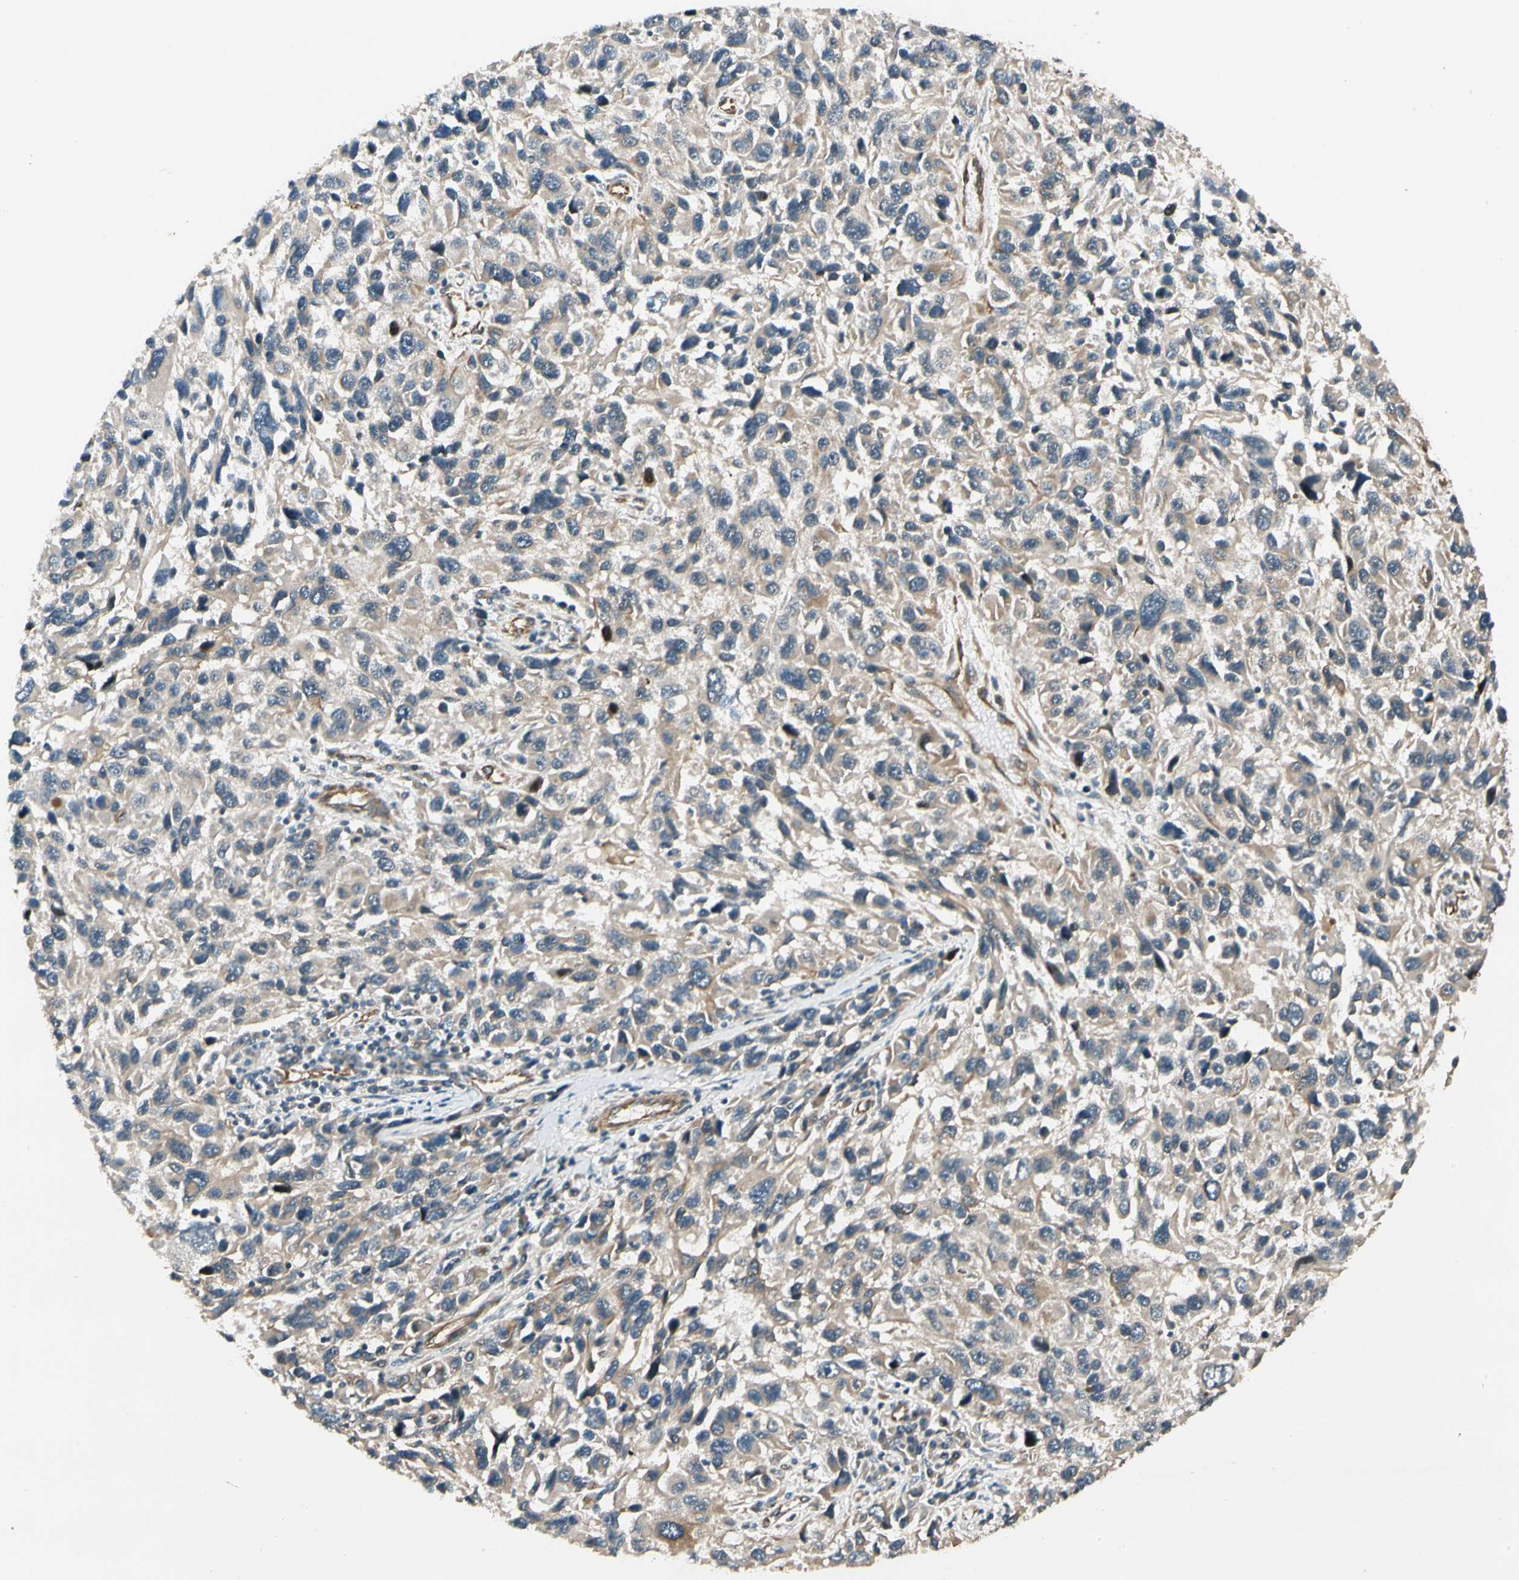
{"staining": {"intensity": "weak", "quantity": ">75%", "location": "cytoplasmic/membranous"}, "tissue": "melanoma", "cell_type": "Tumor cells", "image_type": "cancer", "snomed": [{"axis": "morphology", "description": "Malignant melanoma, NOS"}, {"axis": "topography", "description": "Skin"}], "caption": "There is low levels of weak cytoplasmic/membranous staining in tumor cells of melanoma, as demonstrated by immunohistochemical staining (brown color).", "gene": "ROCK2", "patient": {"sex": "male", "age": 53}}